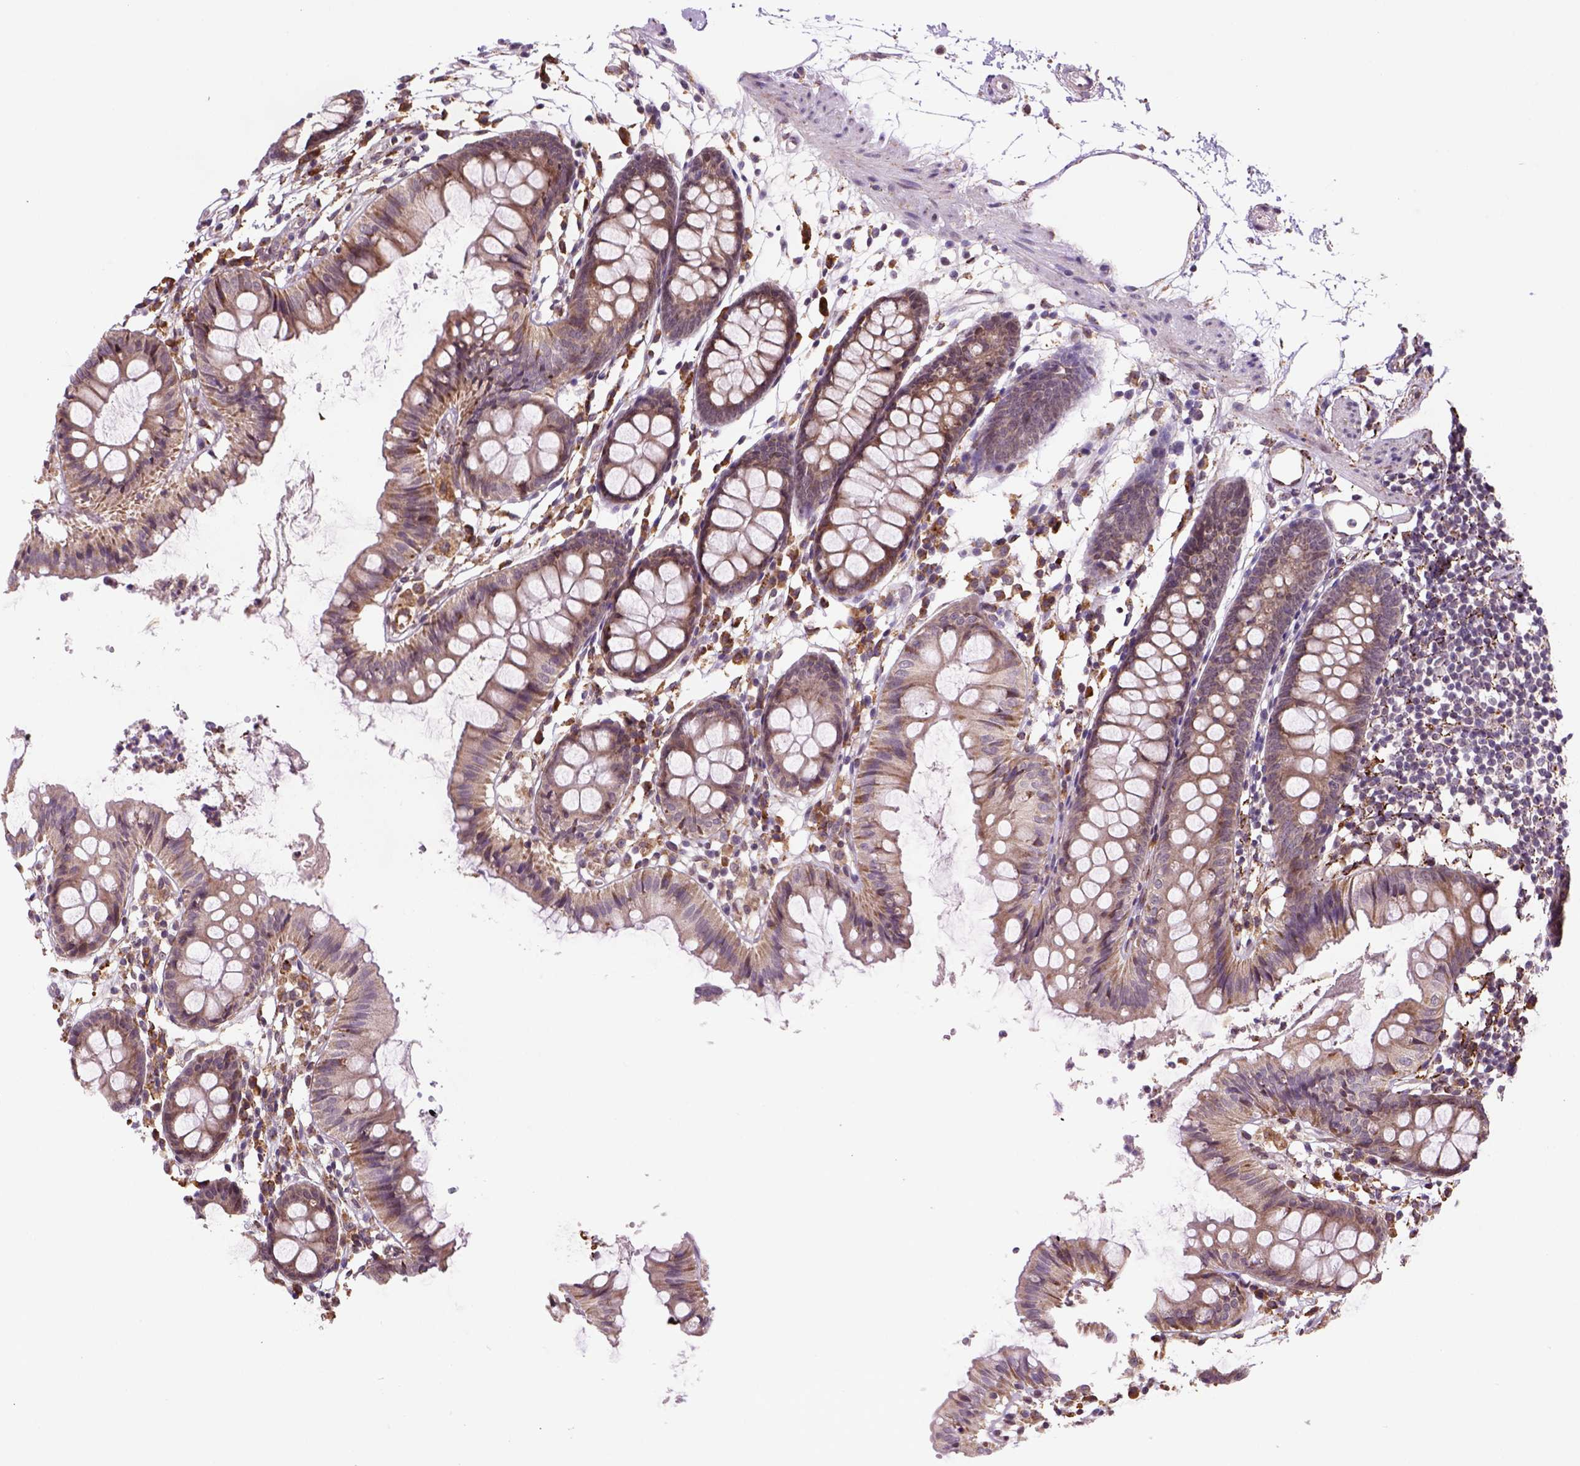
{"staining": {"intensity": "weak", "quantity": ">75%", "location": "cytoplasmic/membranous"}, "tissue": "colon", "cell_type": "Endothelial cells", "image_type": "normal", "snomed": [{"axis": "morphology", "description": "Normal tissue, NOS"}, {"axis": "topography", "description": "Colon"}], "caption": "Brown immunohistochemical staining in unremarkable human colon exhibits weak cytoplasmic/membranous staining in approximately >75% of endothelial cells. (IHC, brightfield microscopy, high magnification).", "gene": "FZD7", "patient": {"sex": "female", "age": 84}}